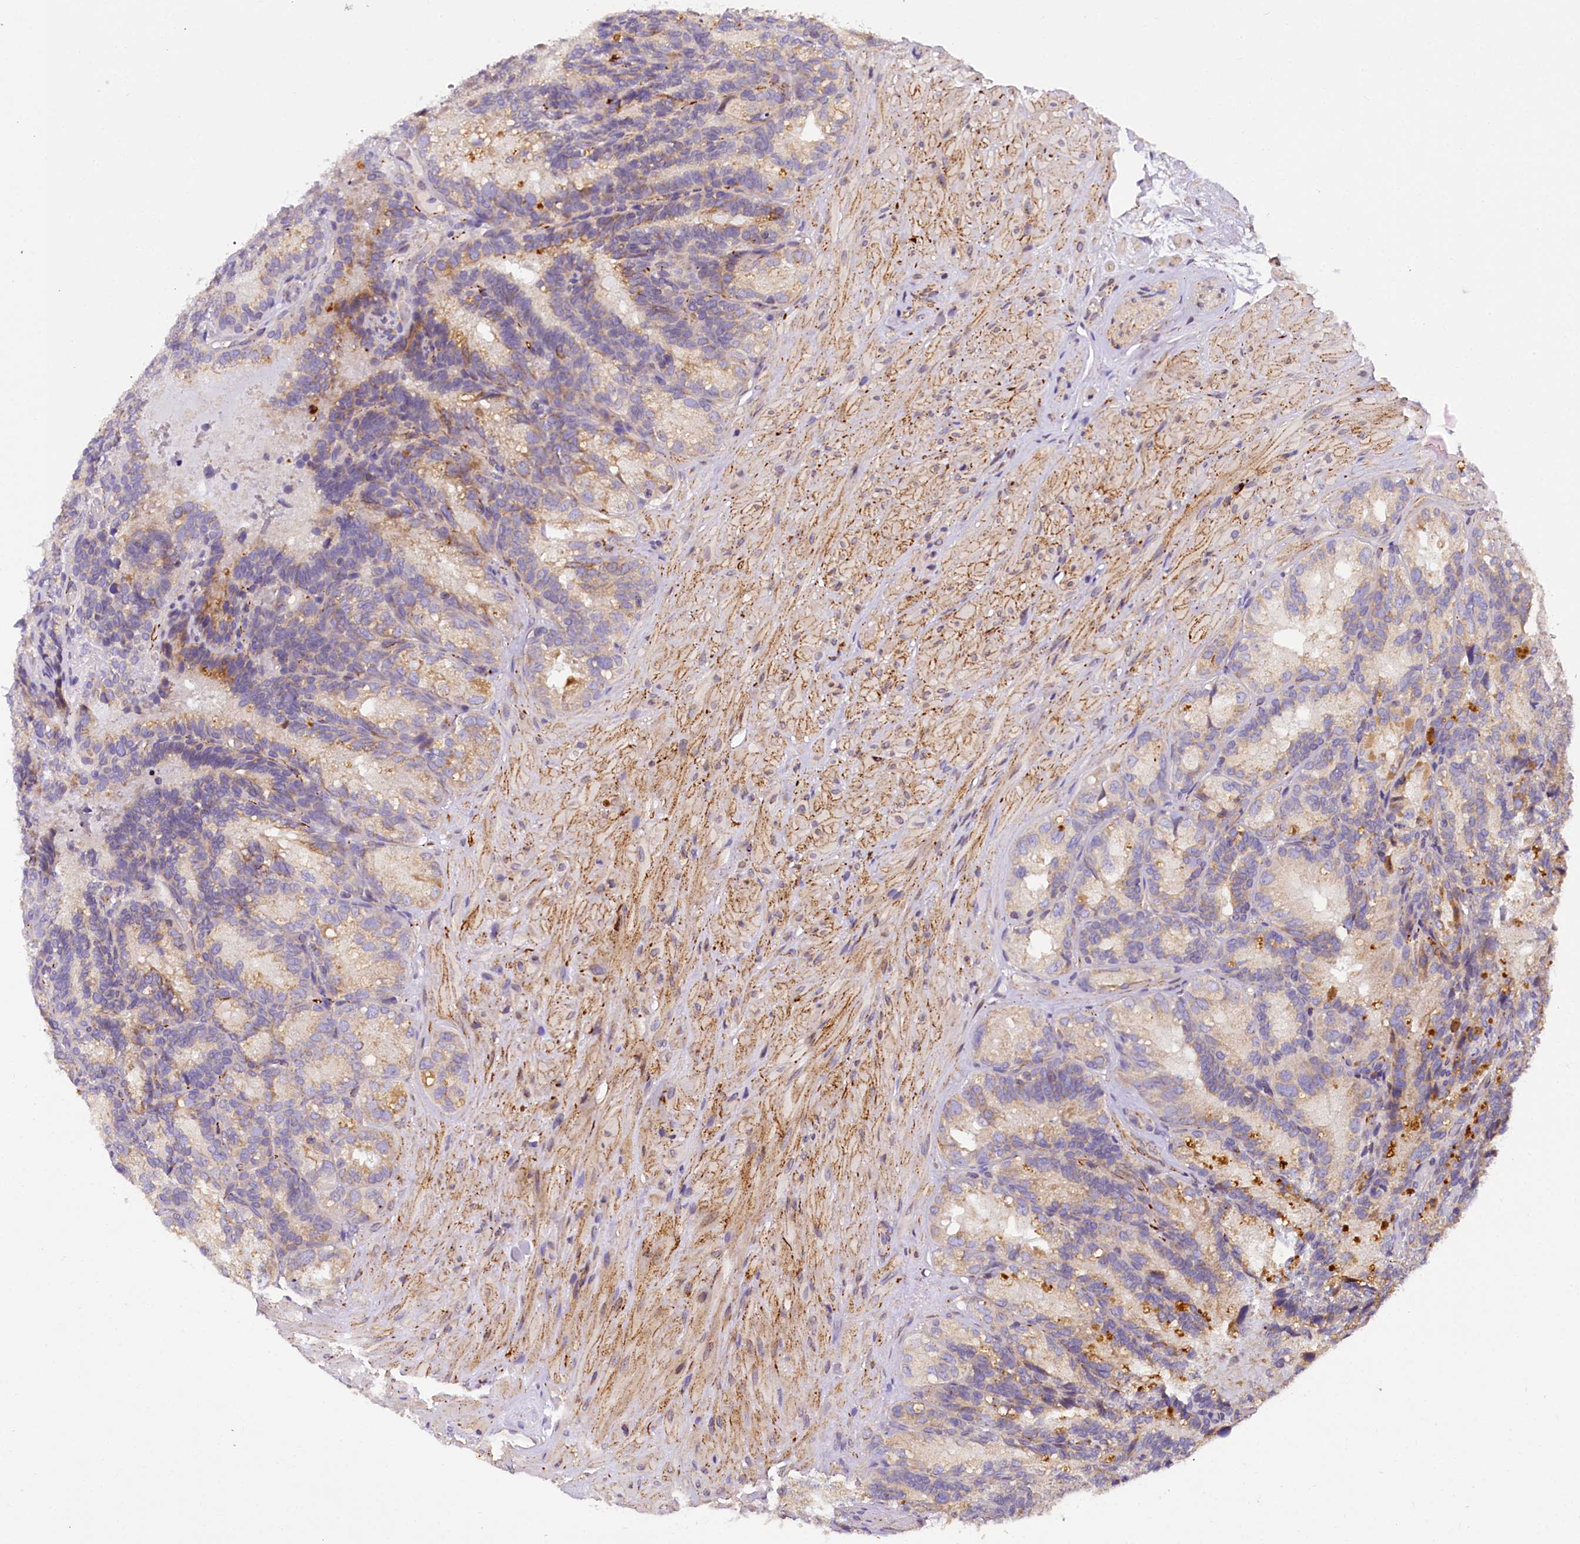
{"staining": {"intensity": "moderate", "quantity": "<25%", "location": "cytoplasmic/membranous"}, "tissue": "seminal vesicle", "cell_type": "Glandular cells", "image_type": "normal", "snomed": [{"axis": "morphology", "description": "Normal tissue, NOS"}, {"axis": "topography", "description": "Seminal veicle"}], "caption": "Glandular cells demonstrate low levels of moderate cytoplasmic/membranous staining in approximately <25% of cells in unremarkable seminal vesicle.", "gene": "SUPV3L1", "patient": {"sex": "male", "age": 60}}